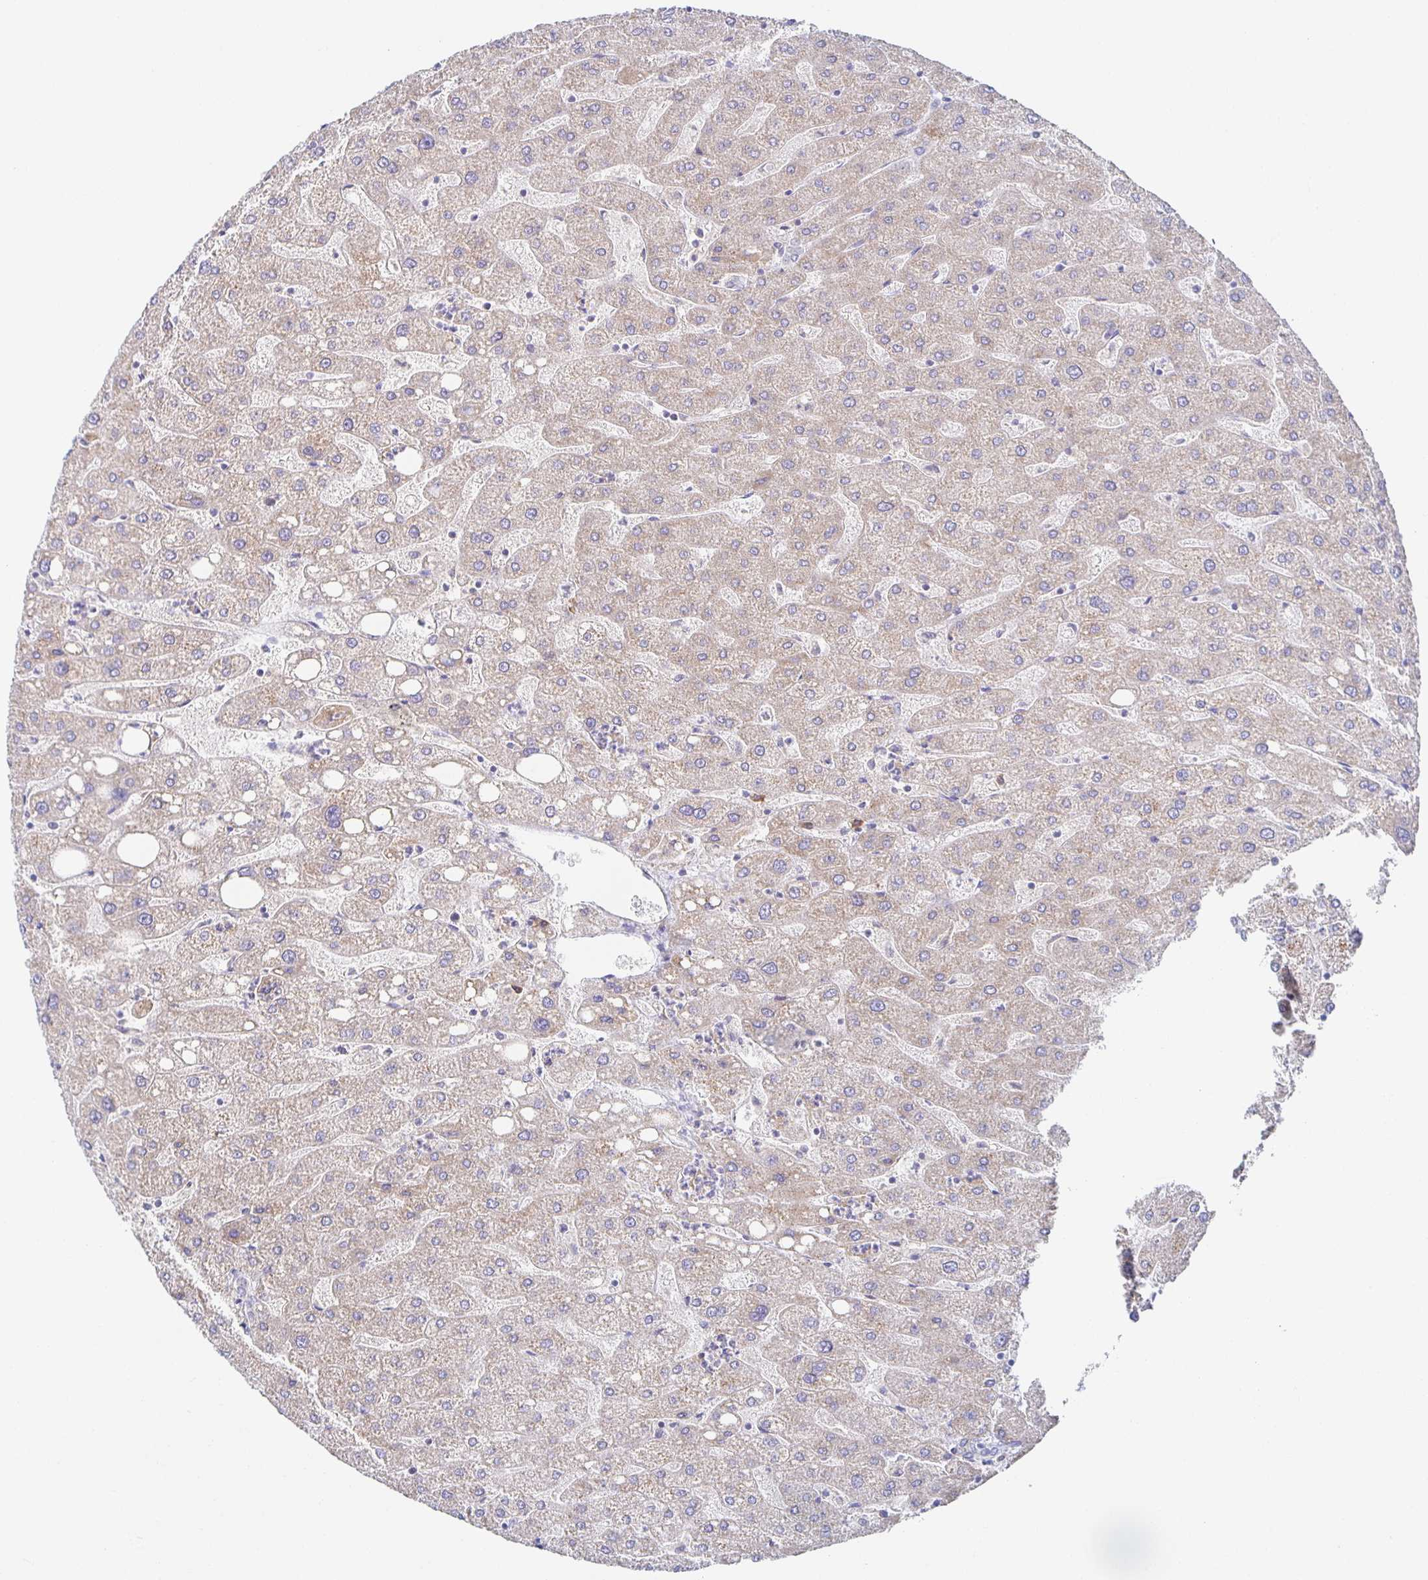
{"staining": {"intensity": "negative", "quantity": "none", "location": "none"}, "tissue": "liver", "cell_type": "Cholangiocytes", "image_type": "normal", "snomed": [{"axis": "morphology", "description": "Normal tissue, NOS"}, {"axis": "topography", "description": "Liver"}], "caption": "Immunohistochemistry photomicrograph of benign liver: liver stained with DAB (3,3'-diaminobenzidine) displays no significant protein expression in cholangiocytes.", "gene": "BAD", "patient": {"sex": "male", "age": 67}}